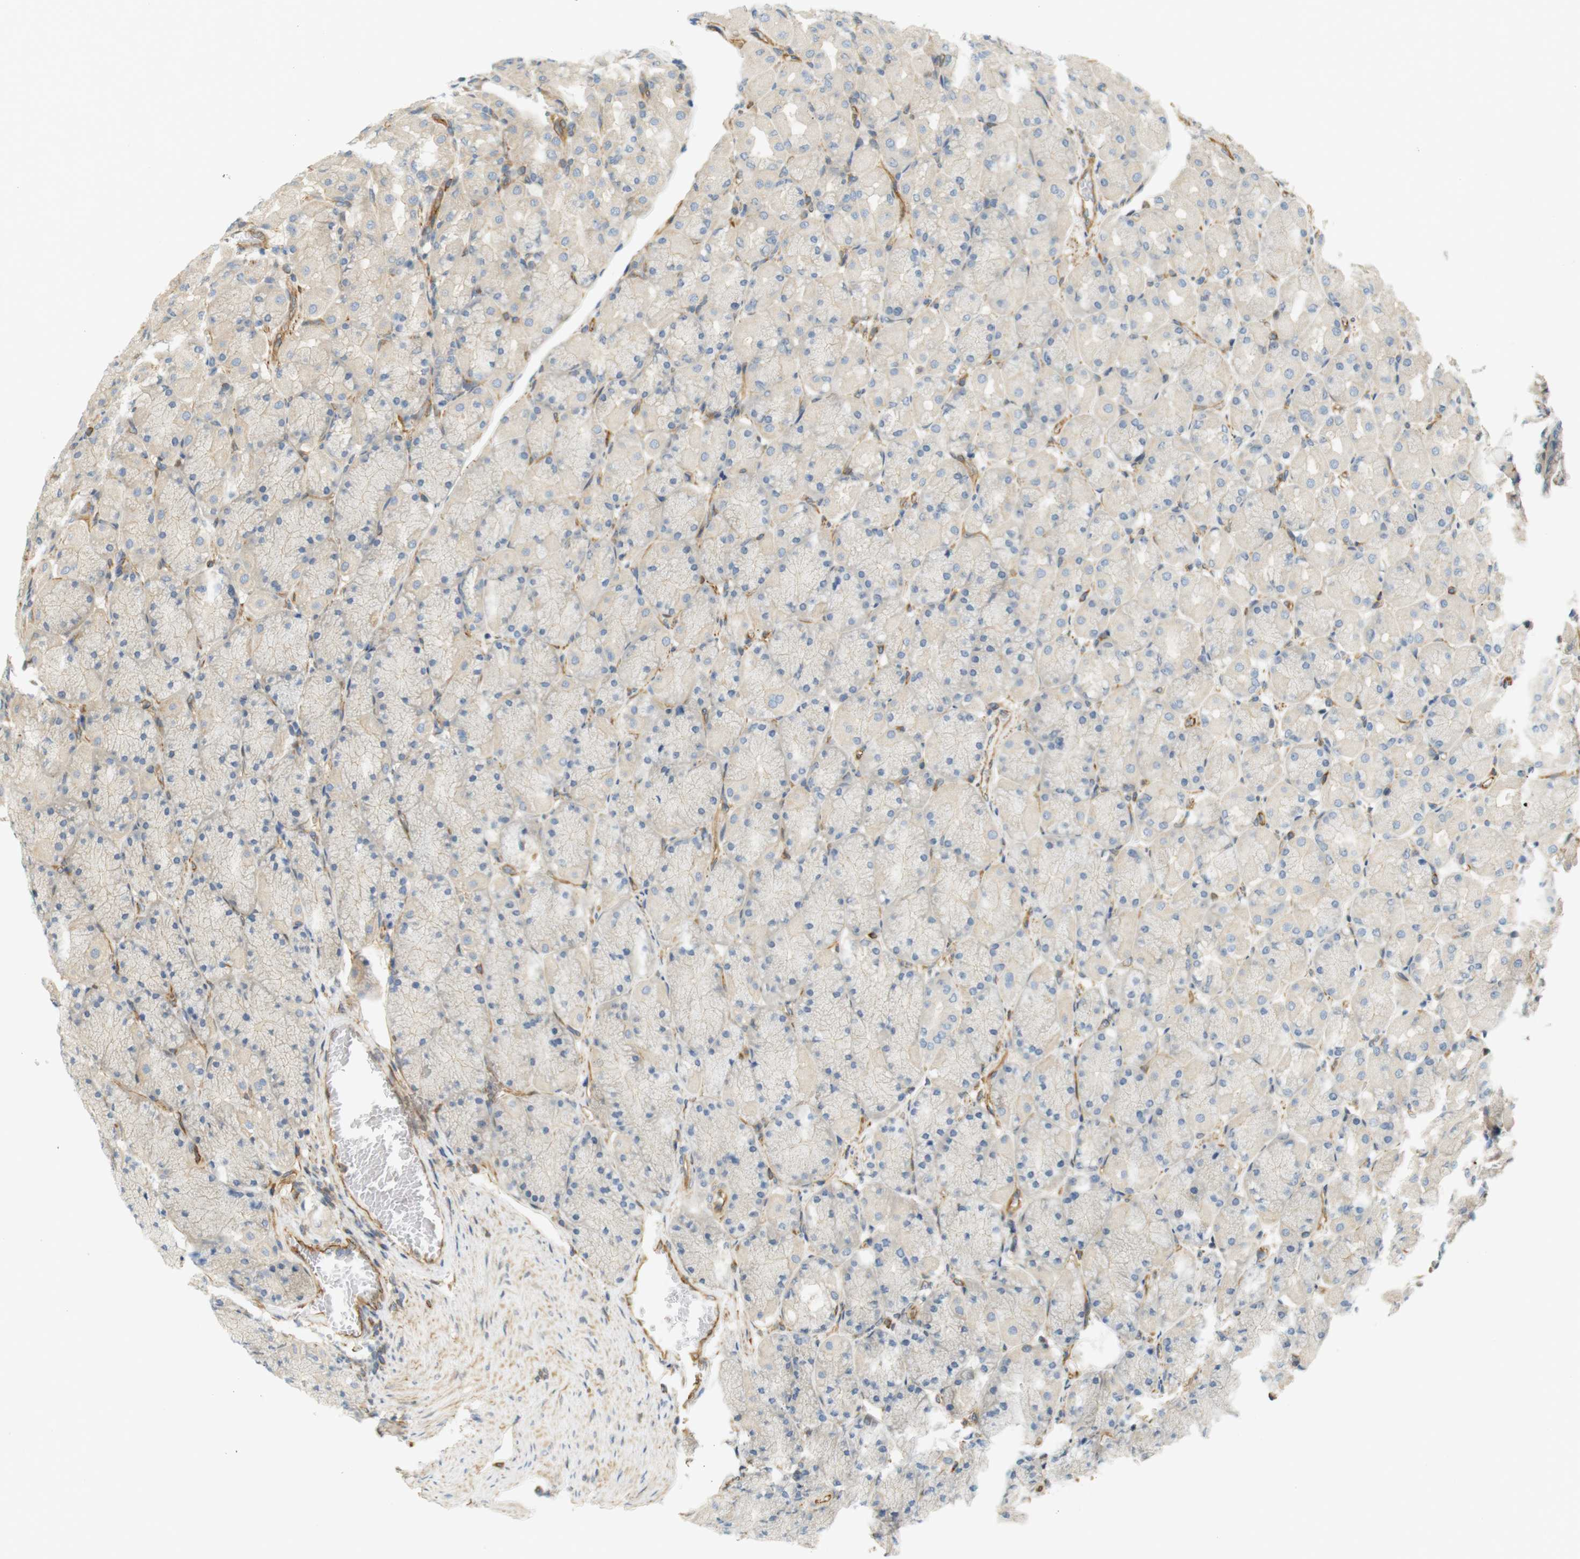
{"staining": {"intensity": "weak", "quantity": "25%-75%", "location": "cytoplasmic/membranous"}, "tissue": "stomach", "cell_type": "Glandular cells", "image_type": "normal", "snomed": [{"axis": "morphology", "description": "Normal tissue, NOS"}, {"axis": "topography", "description": "Stomach, upper"}], "caption": "A brown stain highlights weak cytoplasmic/membranous positivity of a protein in glandular cells of normal stomach. (Stains: DAB in brown, nuclei in blue, Microscopy: brightfield microscopy at high magnification).", "gene": "CYTH3", "patient": {"sex": "female", "age": 56}}